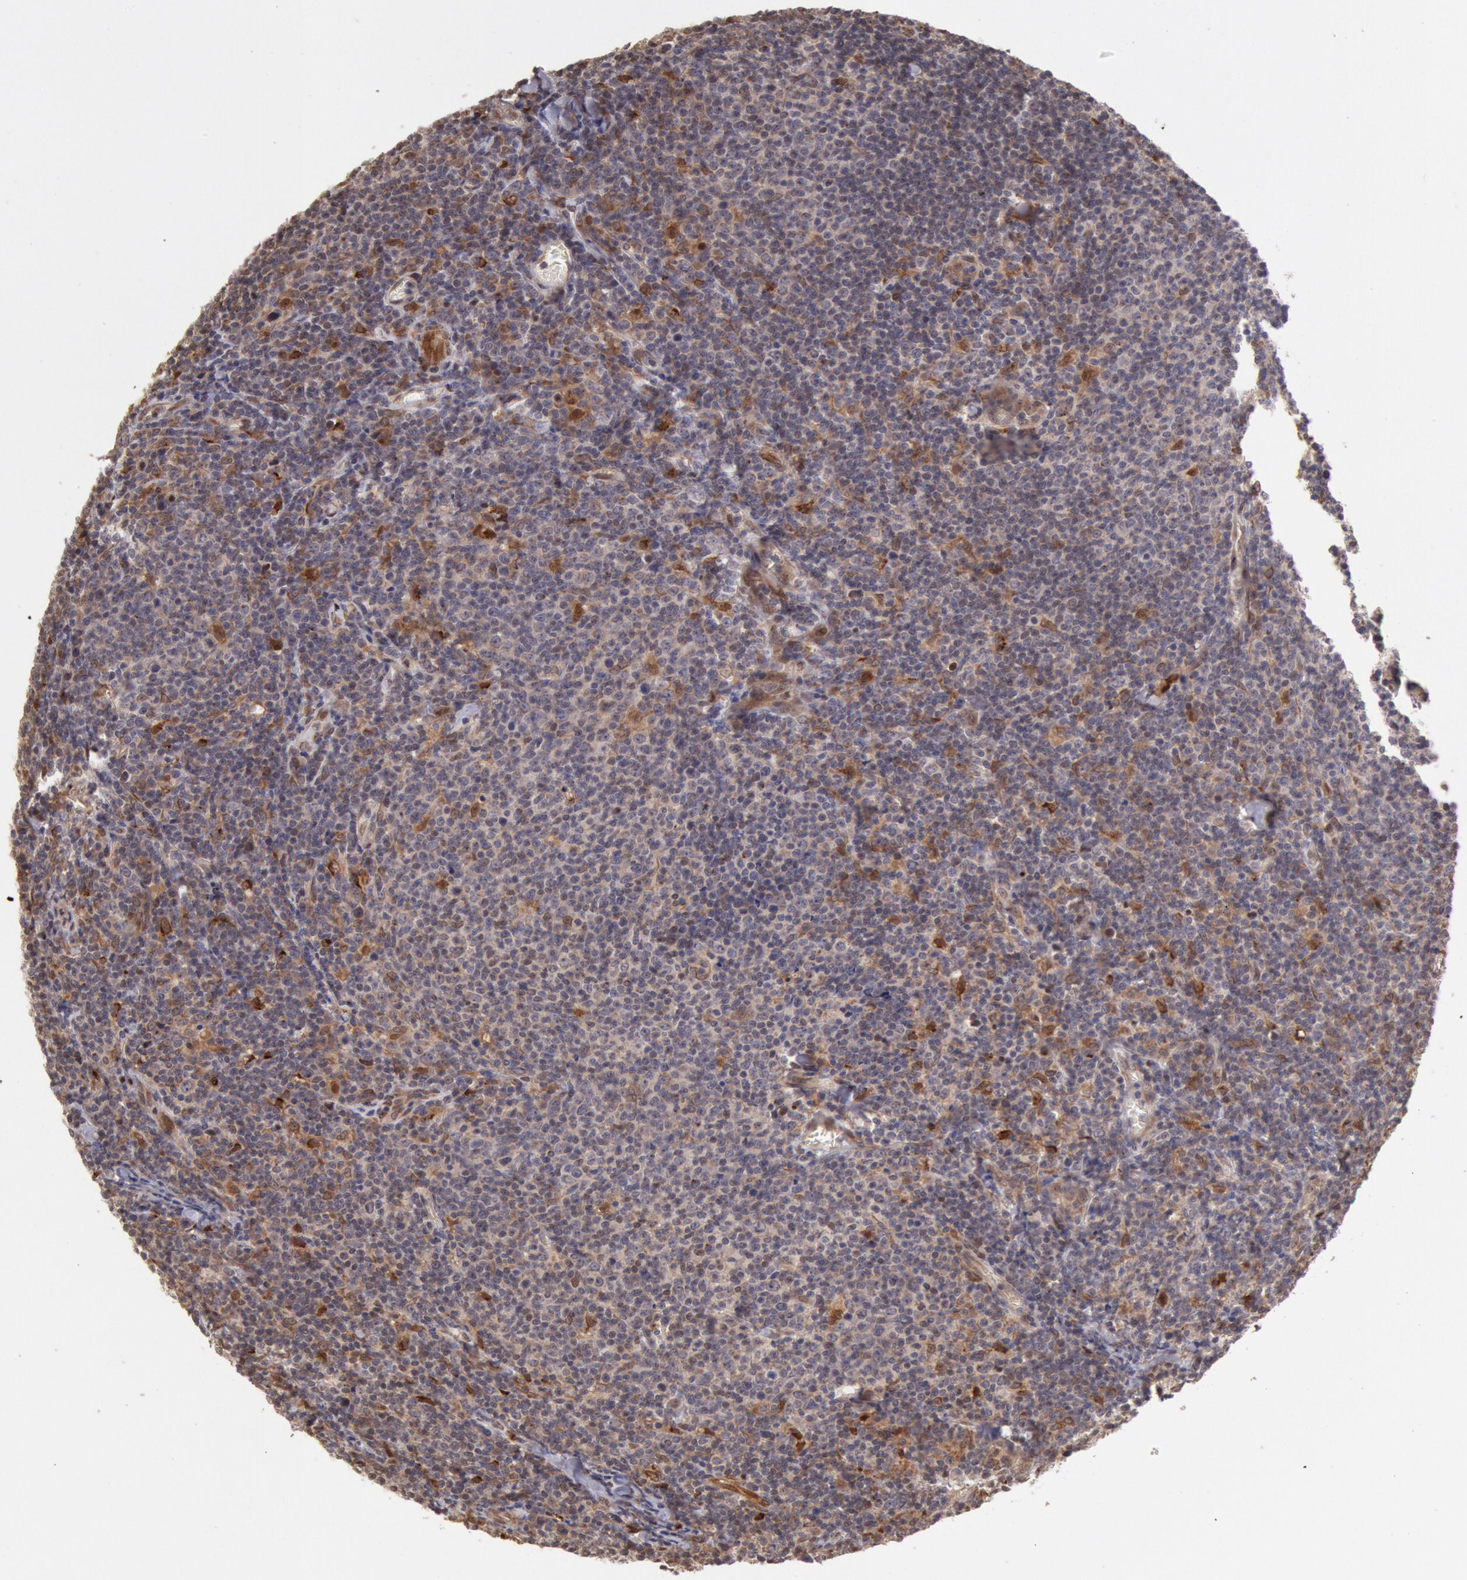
{"staining": {"intensity": "moderate", "quantity": ">75%", "location": "cytoplasmic/membranous,nuclear"}, "tissue": "lymphoma", "cell_type": "Tumor cells", "image_type": "cancer", "snomed": [{"axis": "morphology", "description": "Malignant lymphoma, non-Hodgkin's type, Low grade"}, {"axis": "topography", "description": "Lymph node"}], "caption": "Protein expression analysis of lymphoma exhibits moderate cytoplasmic/membranous and nuclear positivity in about >75% of tumor cells. Using DAB (3,3'-diaminobenzidine) (brown) and hematoxylin (blue) stains, captured at high magnification using brightfield microscopy.", "gene": "COMT", "patient": {"sex": "male", "age": 74}}